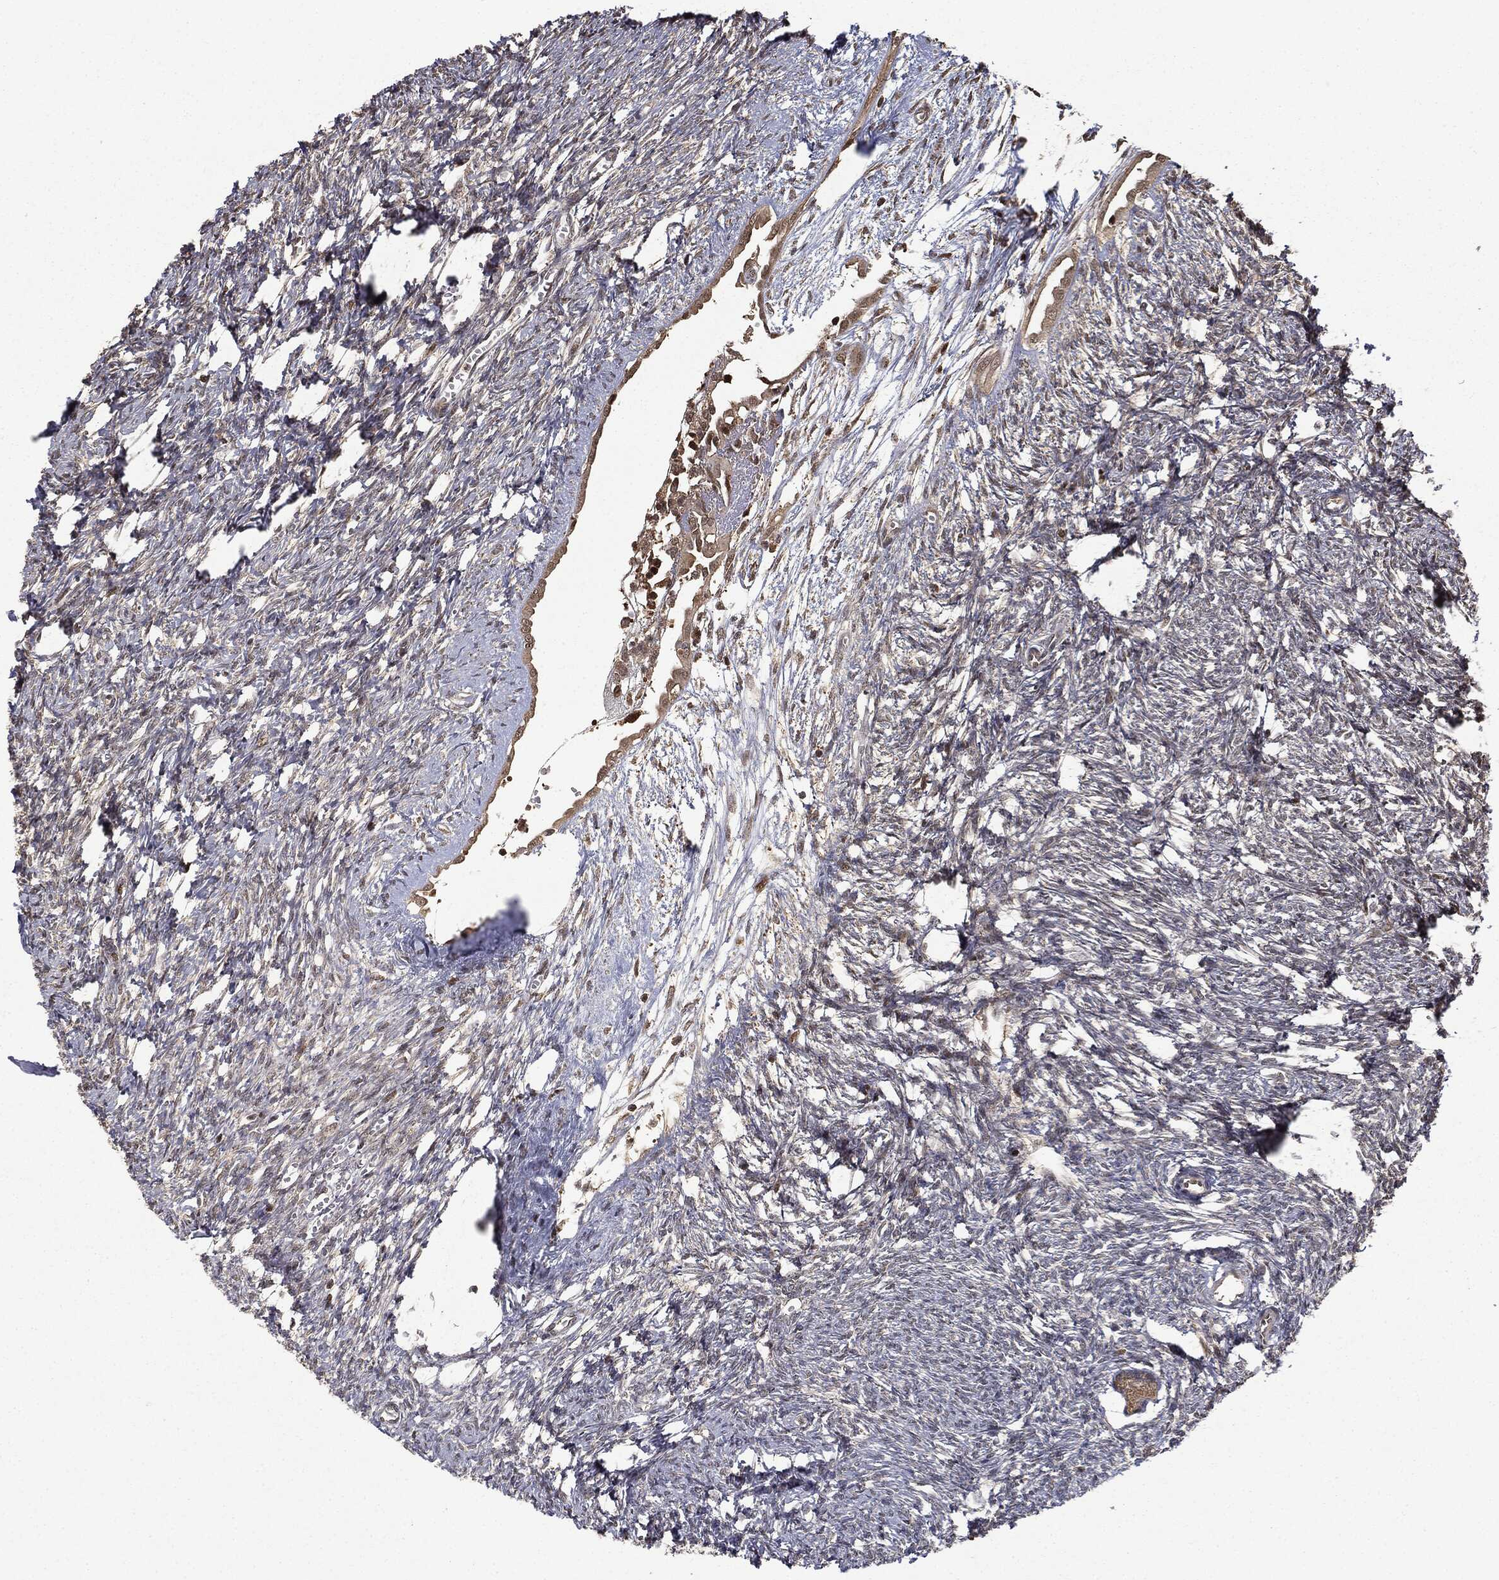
{"staining": {"intensity": "moderate", "quantity": ">75%", "location": "cytoplasmic/membranous"}, "tissue": "ovary", "cell_type": "Follicle cells", "image_type": "normal", "snomed": [{"axis": "morphology", "description": "Normal tissue, NOS"}, {"axis": "topography", "description": "Fallopian tube"}, {"axis": "topography", "description": "Ovary"}], "caption": "Protein staining shows moderate cytoplasmic/membranous expression in about >75% of follicle cells in unremarkable ovary.", "gene": "ZNHIT6", "patient": {"sex": "female", "age": 33}}